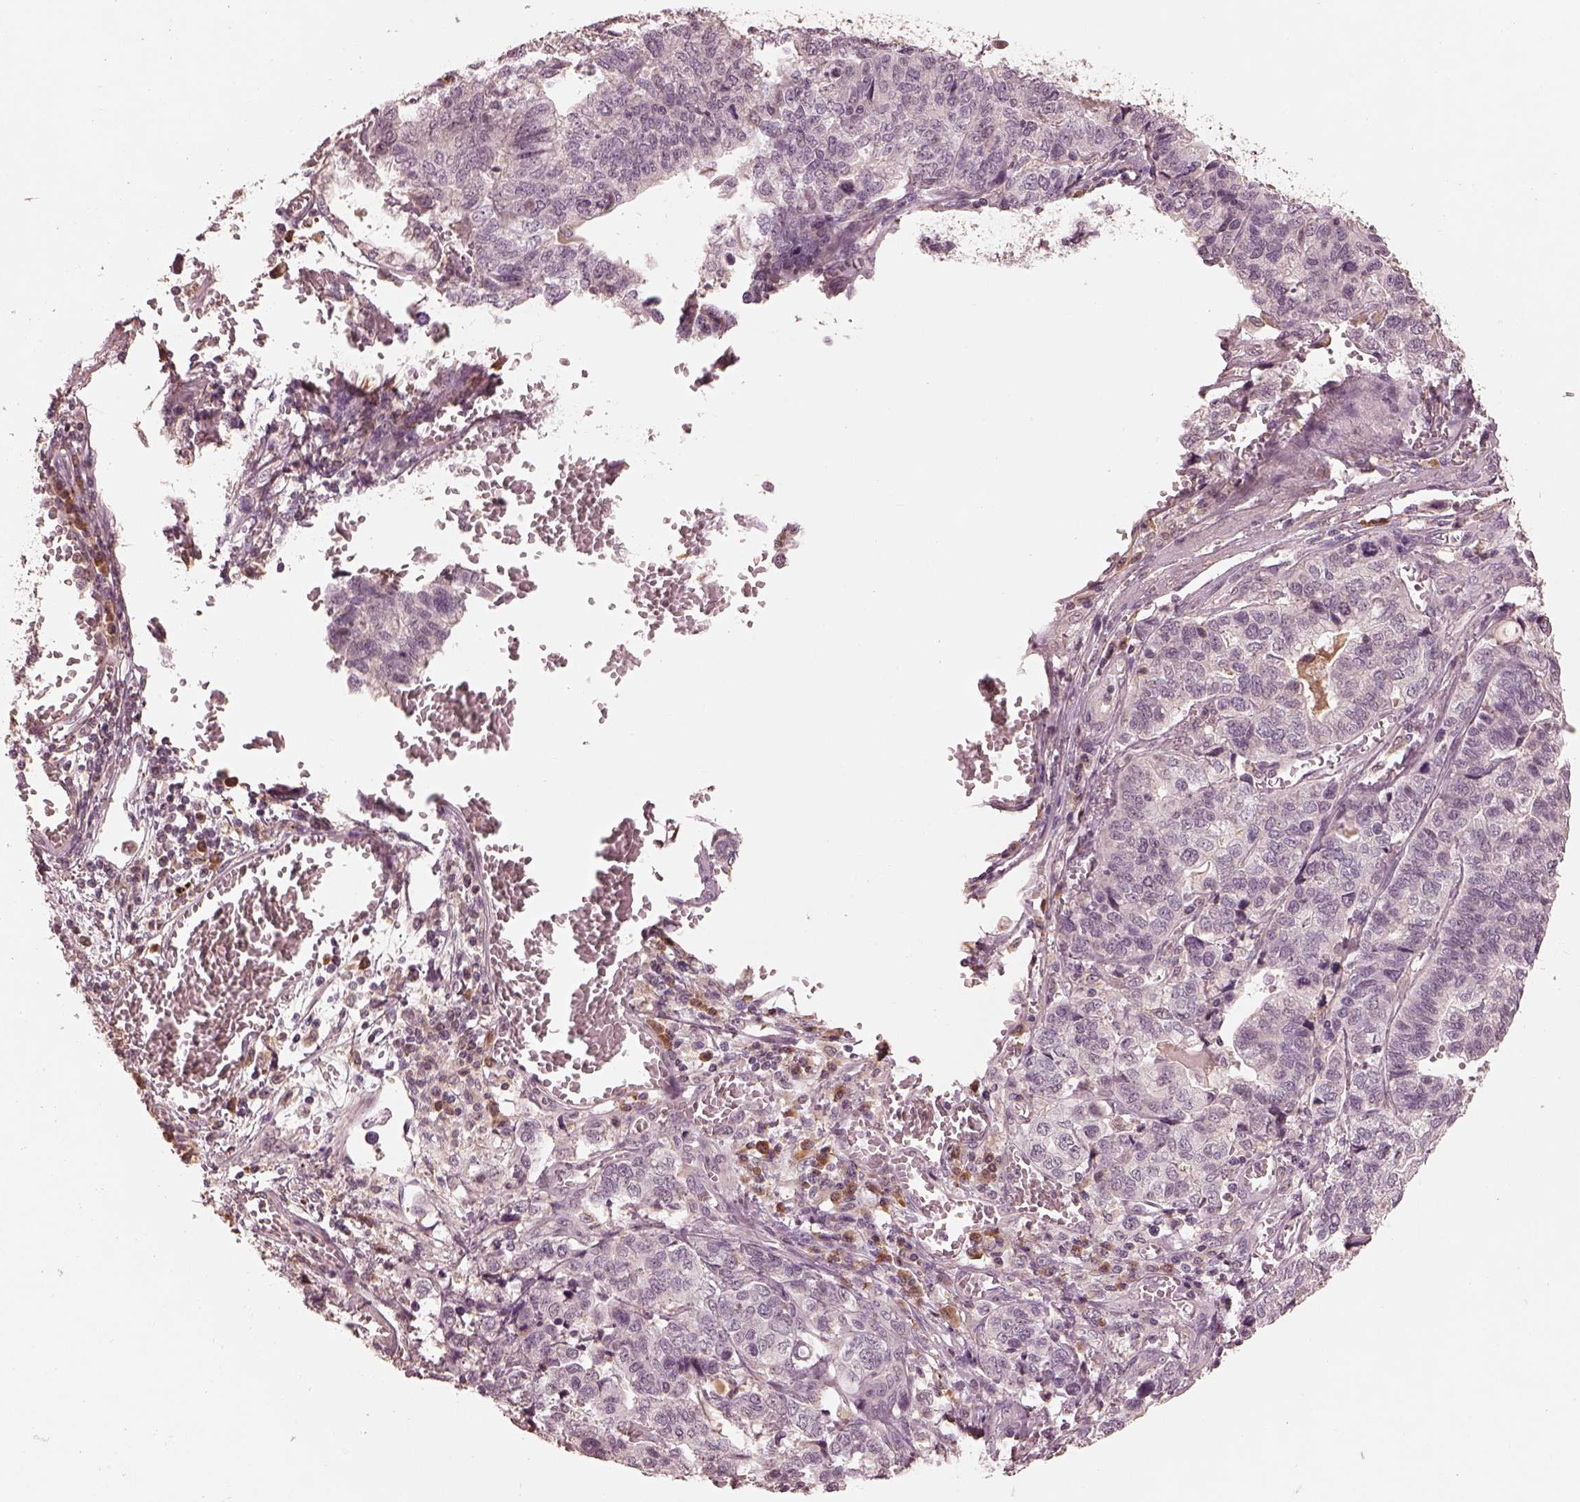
{"staining": {"intensity": "negative", "quantity": "none", "location": "none"}, "tissue": "stomach cancer", "cell_type": "Tumor cells", "image_type": "cancer", "snomed": [{"axis": "morphology", "description": "Adenocarcinoma, NOS"}, {"axis": "topography", "description": "Stomach, upper"}], "caption": "DAB immunohistochemical staining of stomach cancer (adenocarcinoma) displays no significant expression in tumor cells. Nuclei are stained in blue.", "gene": "CALR3", "patient": {"sex": "female", "age": 67}}